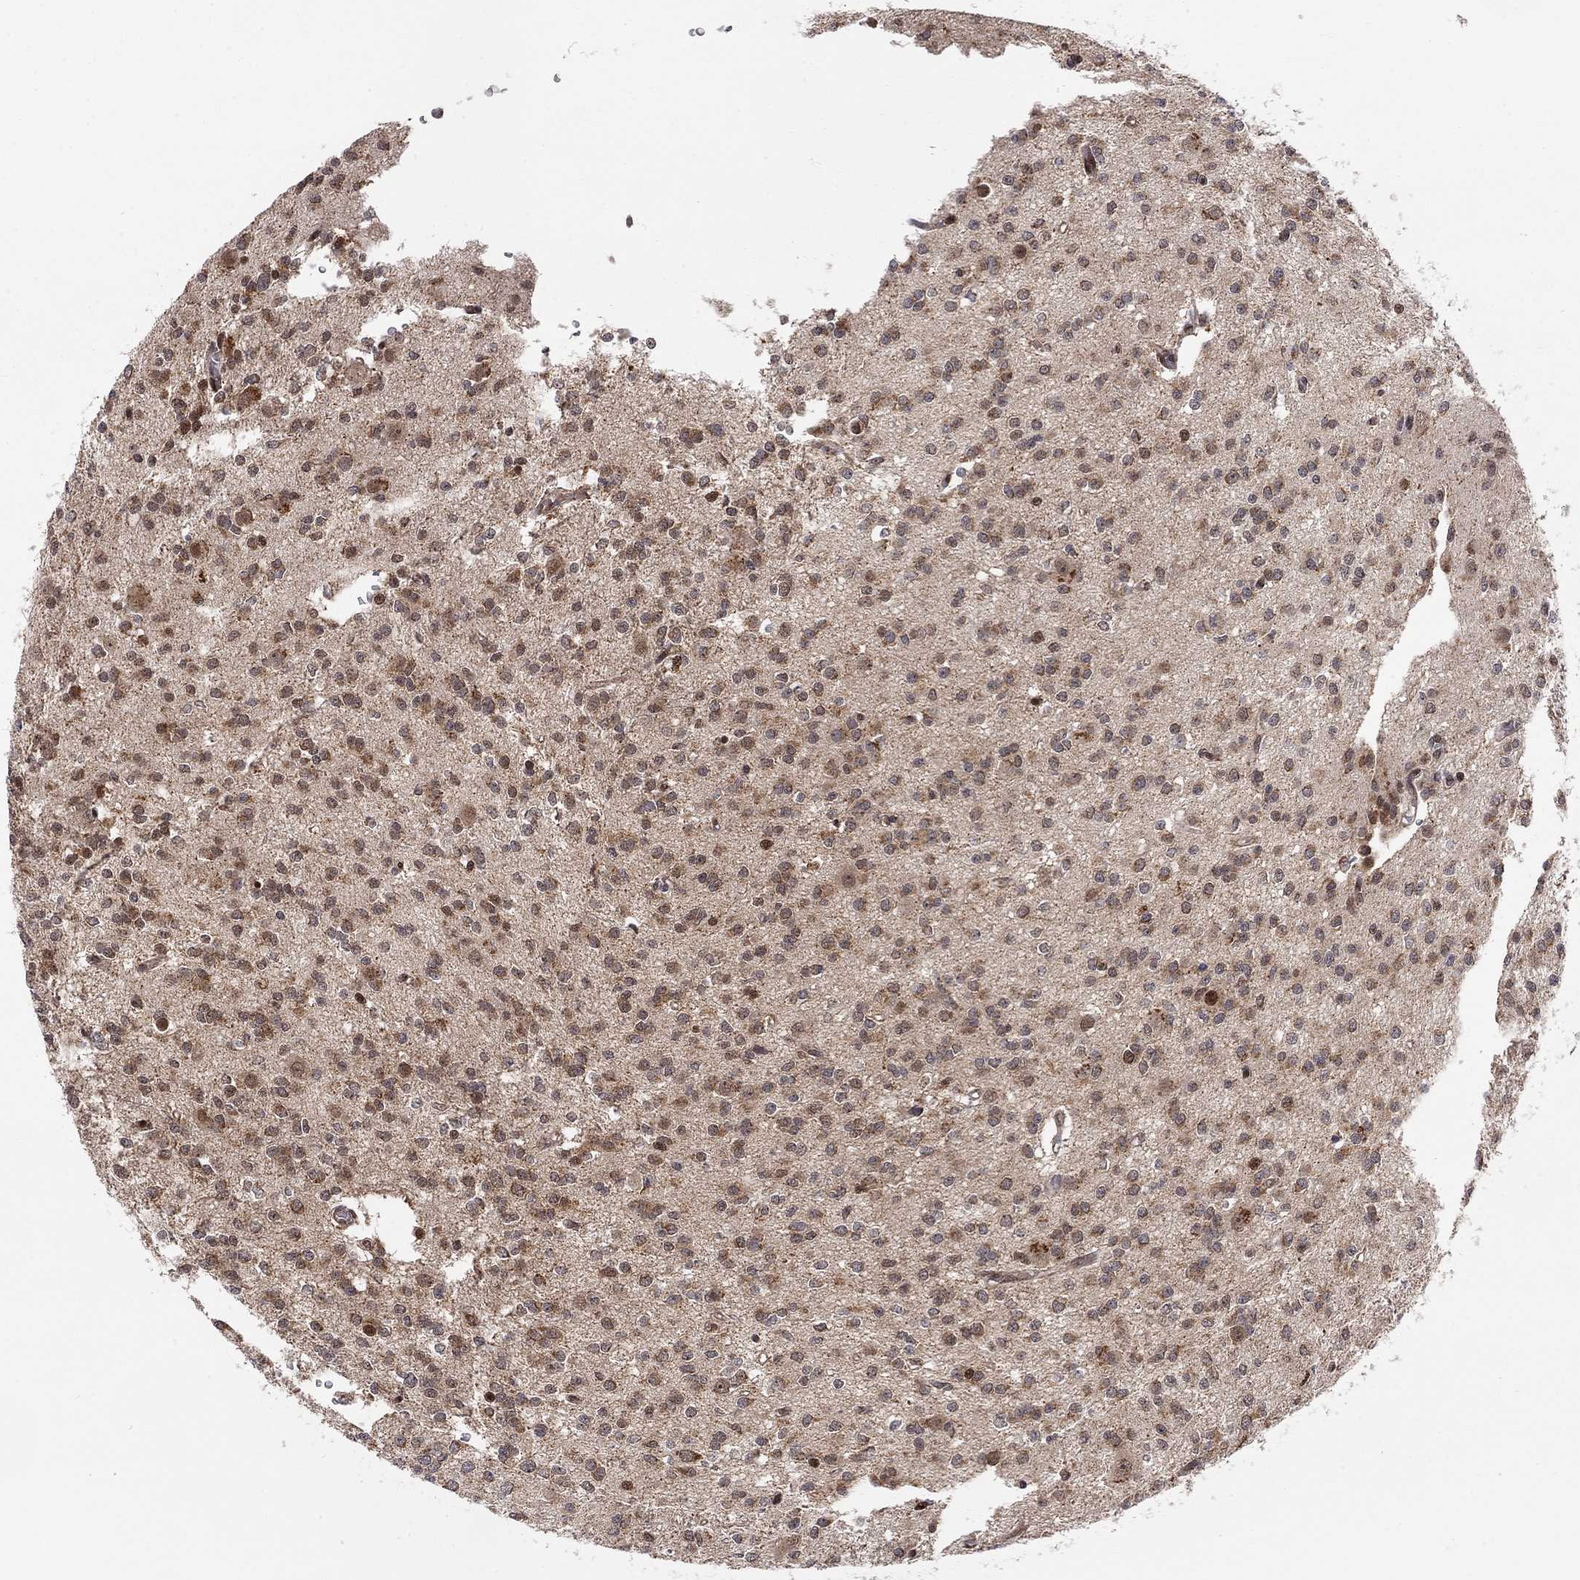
{"staining": {"intensity": "moderate", "quantity": "25%-75%", "location": "nuclear"}, "tissue": "glioma", "cell_type": "Tumor cells", "image_type": "cancer", "snomed": [{"axis": "morphology", "description": "Glioma, malignant, Low grade"}, {"axis": "topography", "description": "Brain"}], "caption": "Human low-grade glioma (malignant) stained for a protein (brown) shows moderate nuclear positive positivity in about 25%-75% of tumor cells.", "gene": "ELOB", "patient": {"sex": "male", "age": 27}}